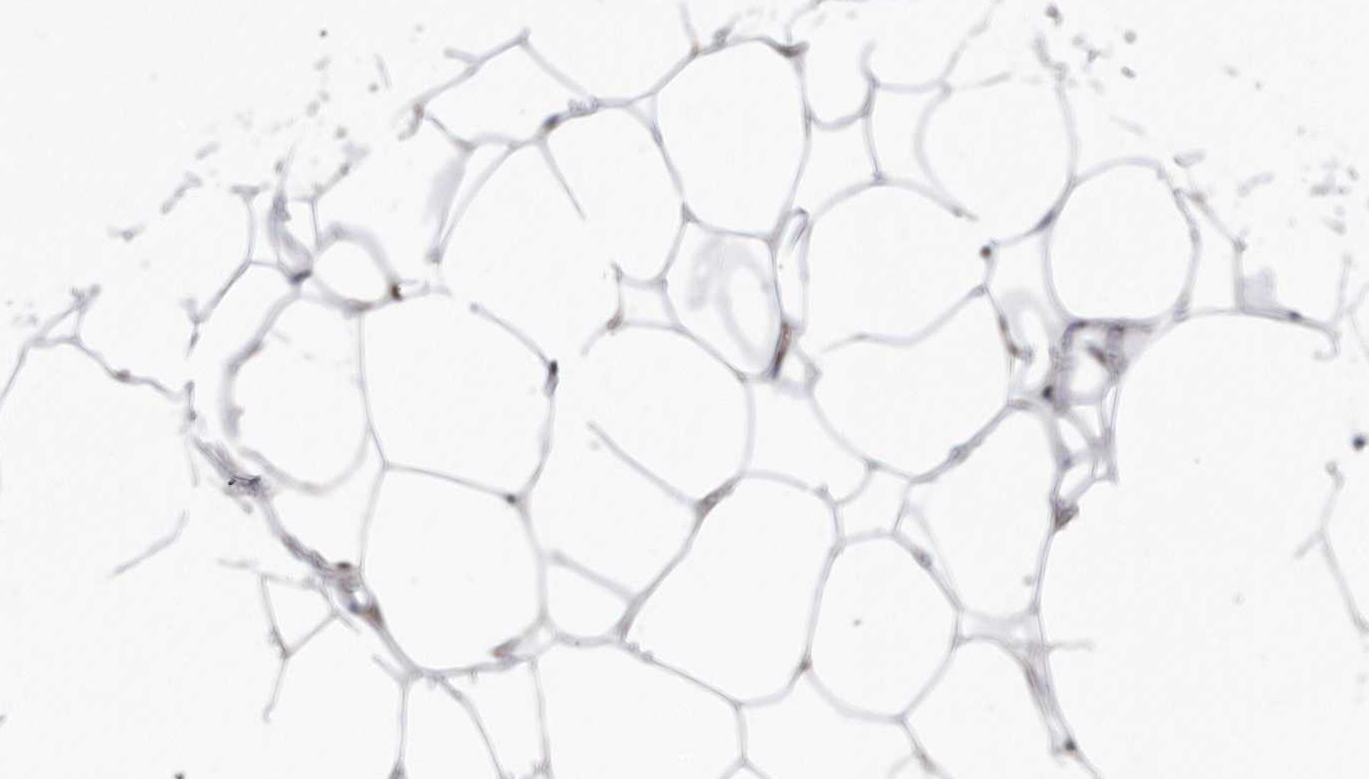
{"staining": {"intensity": "negative", "quantity": "none", "location": "none"}, "tissue": "adipose tissue", "cell_type": "Adipocytes", "image_type": "normal", "snomed": [{"axis": "morphology", "description": "Normal tissue, NOS"}, {"axis": "topography", "description": "Breast"}], "caption": "Adipocytes show no significant expression in unremarkable adipose tissue.", "gene": "PCNA", "patient": {"sex": "female", "age": 23}}